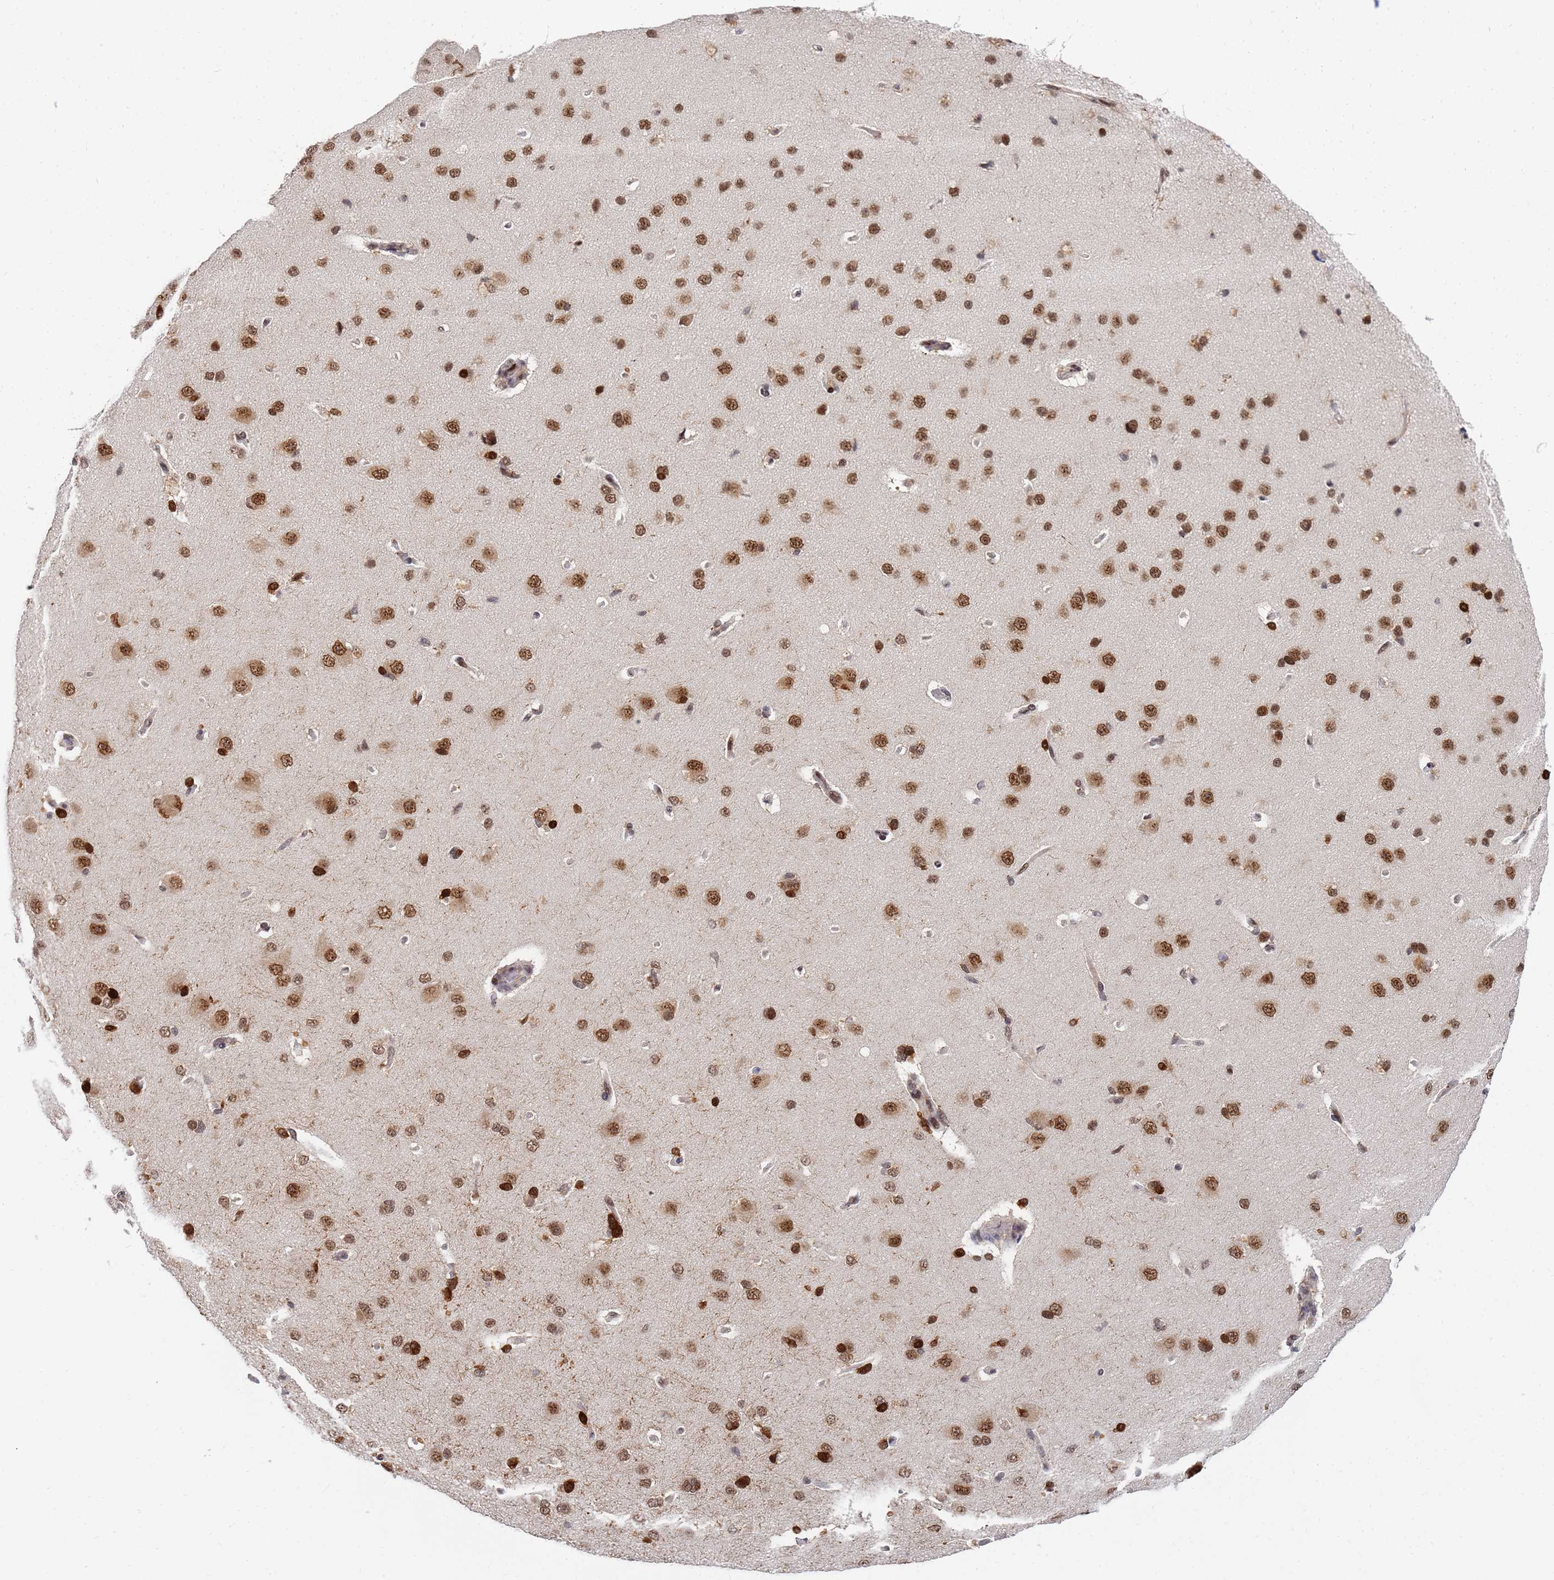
{"staining": {"intensity": "strong", "quantity": ">75%", "location": "nuclear"}, "tissue": "cerebral cortex", "cell_type": "Endothelial cells", "image_type": "normal", "snomed": [{"axis": "morphology", "description": "Normal tissue, NOS"}, {"axis": "topography", "description": "Cerebral cortex"}], "caption": "Strong nuclear staining is seen in approximately >75% of endothelial cells in benign cerebral cortex.", "gene": "AP5Z1", "patient": {"sex": "male", "age": 62}}